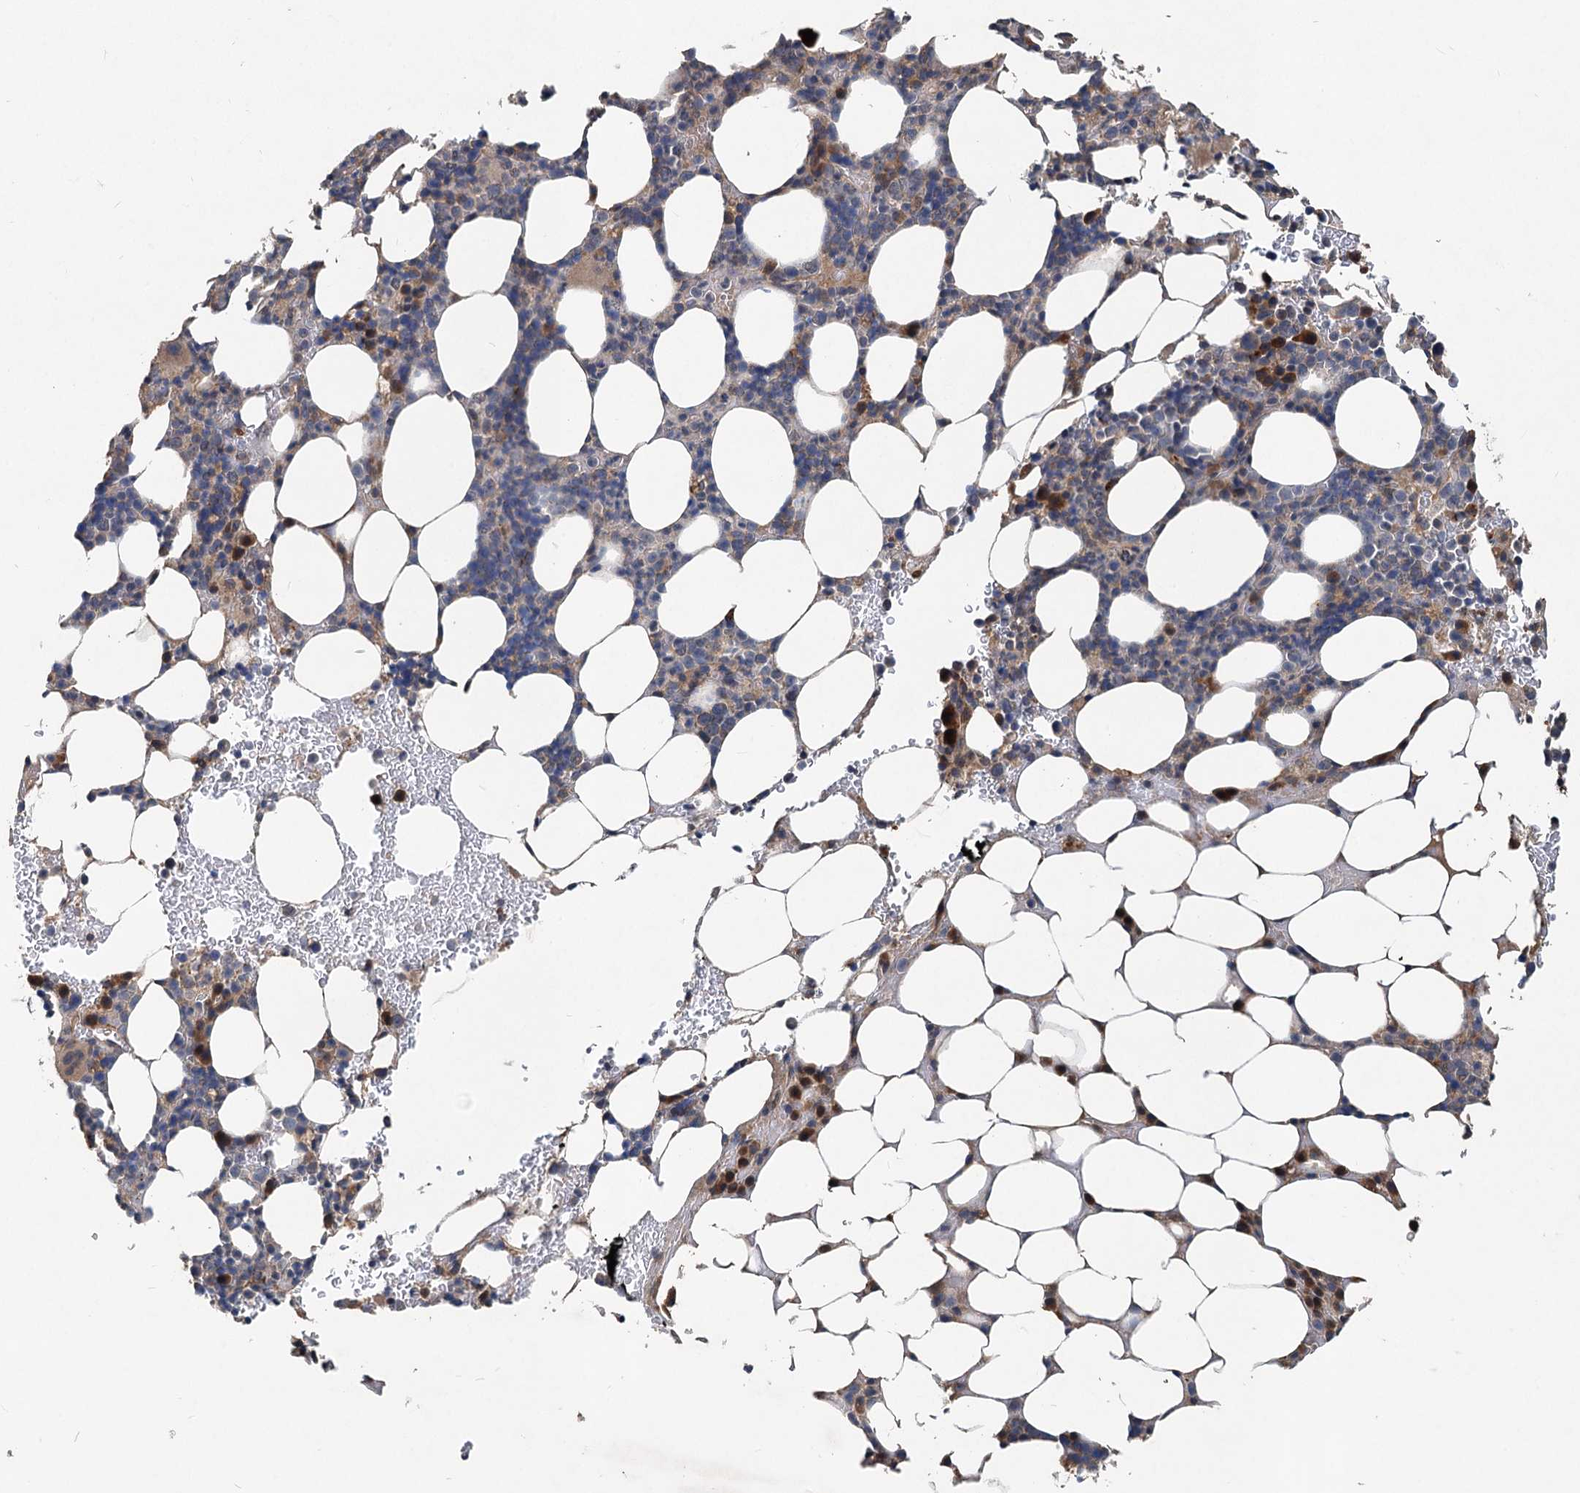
{"staining": {"intensity": "strong", "quantity": "<25%", "location": "cytoplasmic/membranous"}, "tissue": "bone marrow", "cell_type": "Hematopoietic cells", "image_type": "normal", "snomed": [{"axis": "morphology", "description": "Normal tissue, NOS"}, {"axis": "topography", "description": "Bone marrow"}], "caption": "A high-resolution histopathology image shows immunohistochemistry (IHC) staining of benign bone marrow, which exhibits strong cytoplasmic/membranous expression in about <25% of hematopoietic cells. The staining is performed using DAB (3,3'-diaminobenzidine) brown chromogen to label protein expression. The nuclei are counter-stained blue using hematoxylin.", "gene": "OTUB1", "patient": {"sex": "male", "age": 78}}